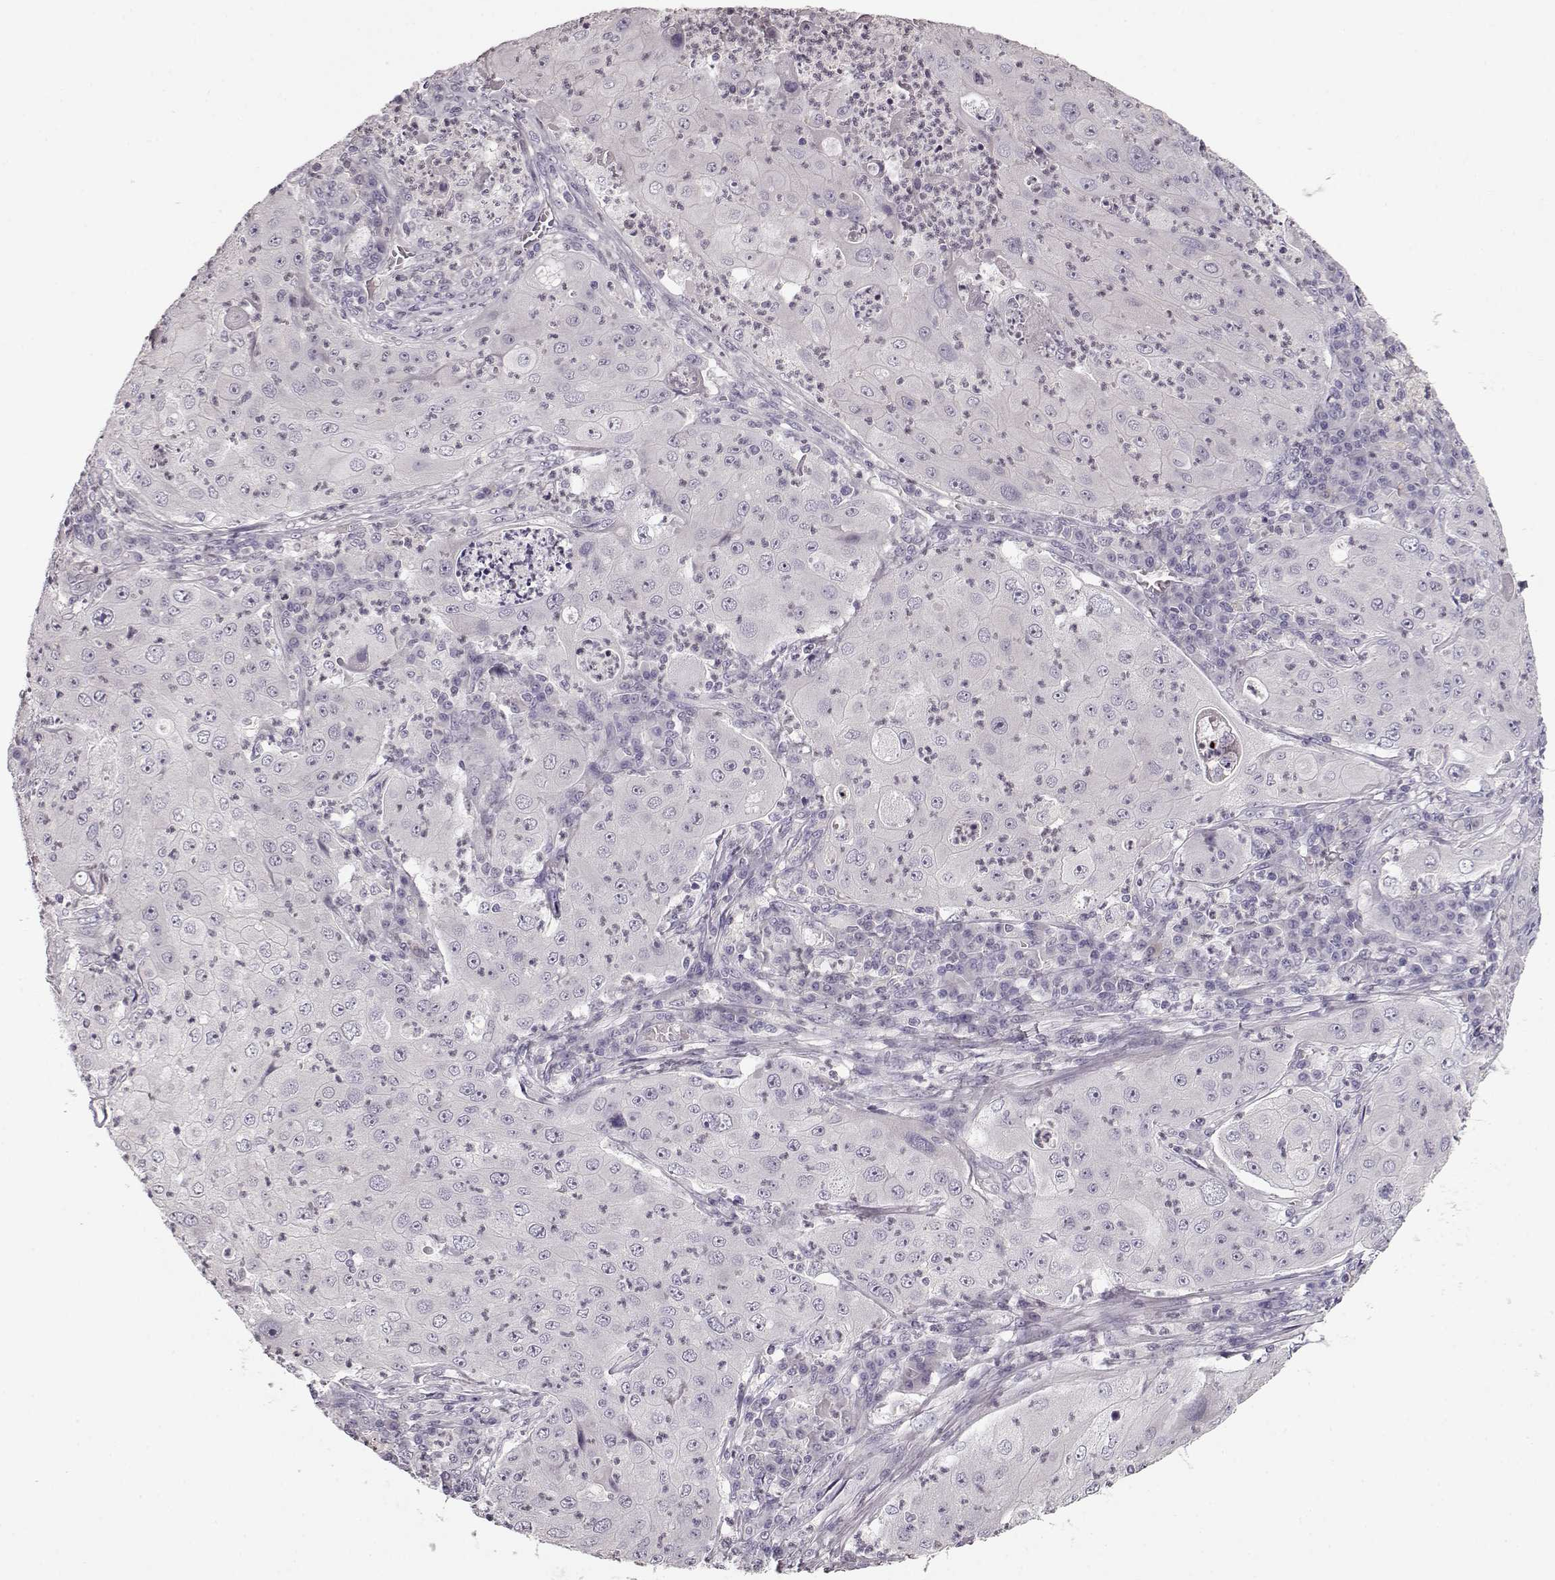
{"staining": {"intensity": "negative", "quantity": "none", "location": "none"}, "tissue": "lung cancer", "cell_type": "Tumor cells", "image_type": "cancer", "snomed": [{"axis": "morphology", "description": "Squamous cell carcinoma, NOS"}, {"axis": "topography", "description": "Lung"}], "caption": "Lung squamous cell carcinoma was stained to show a protein in brown. There is no significant staining in tumor cells. (Immunohistochemistry, brightfield microscopy, high magnification).", "gene": "RP1L1", "patient": {"sex": "female", "age": 59}}